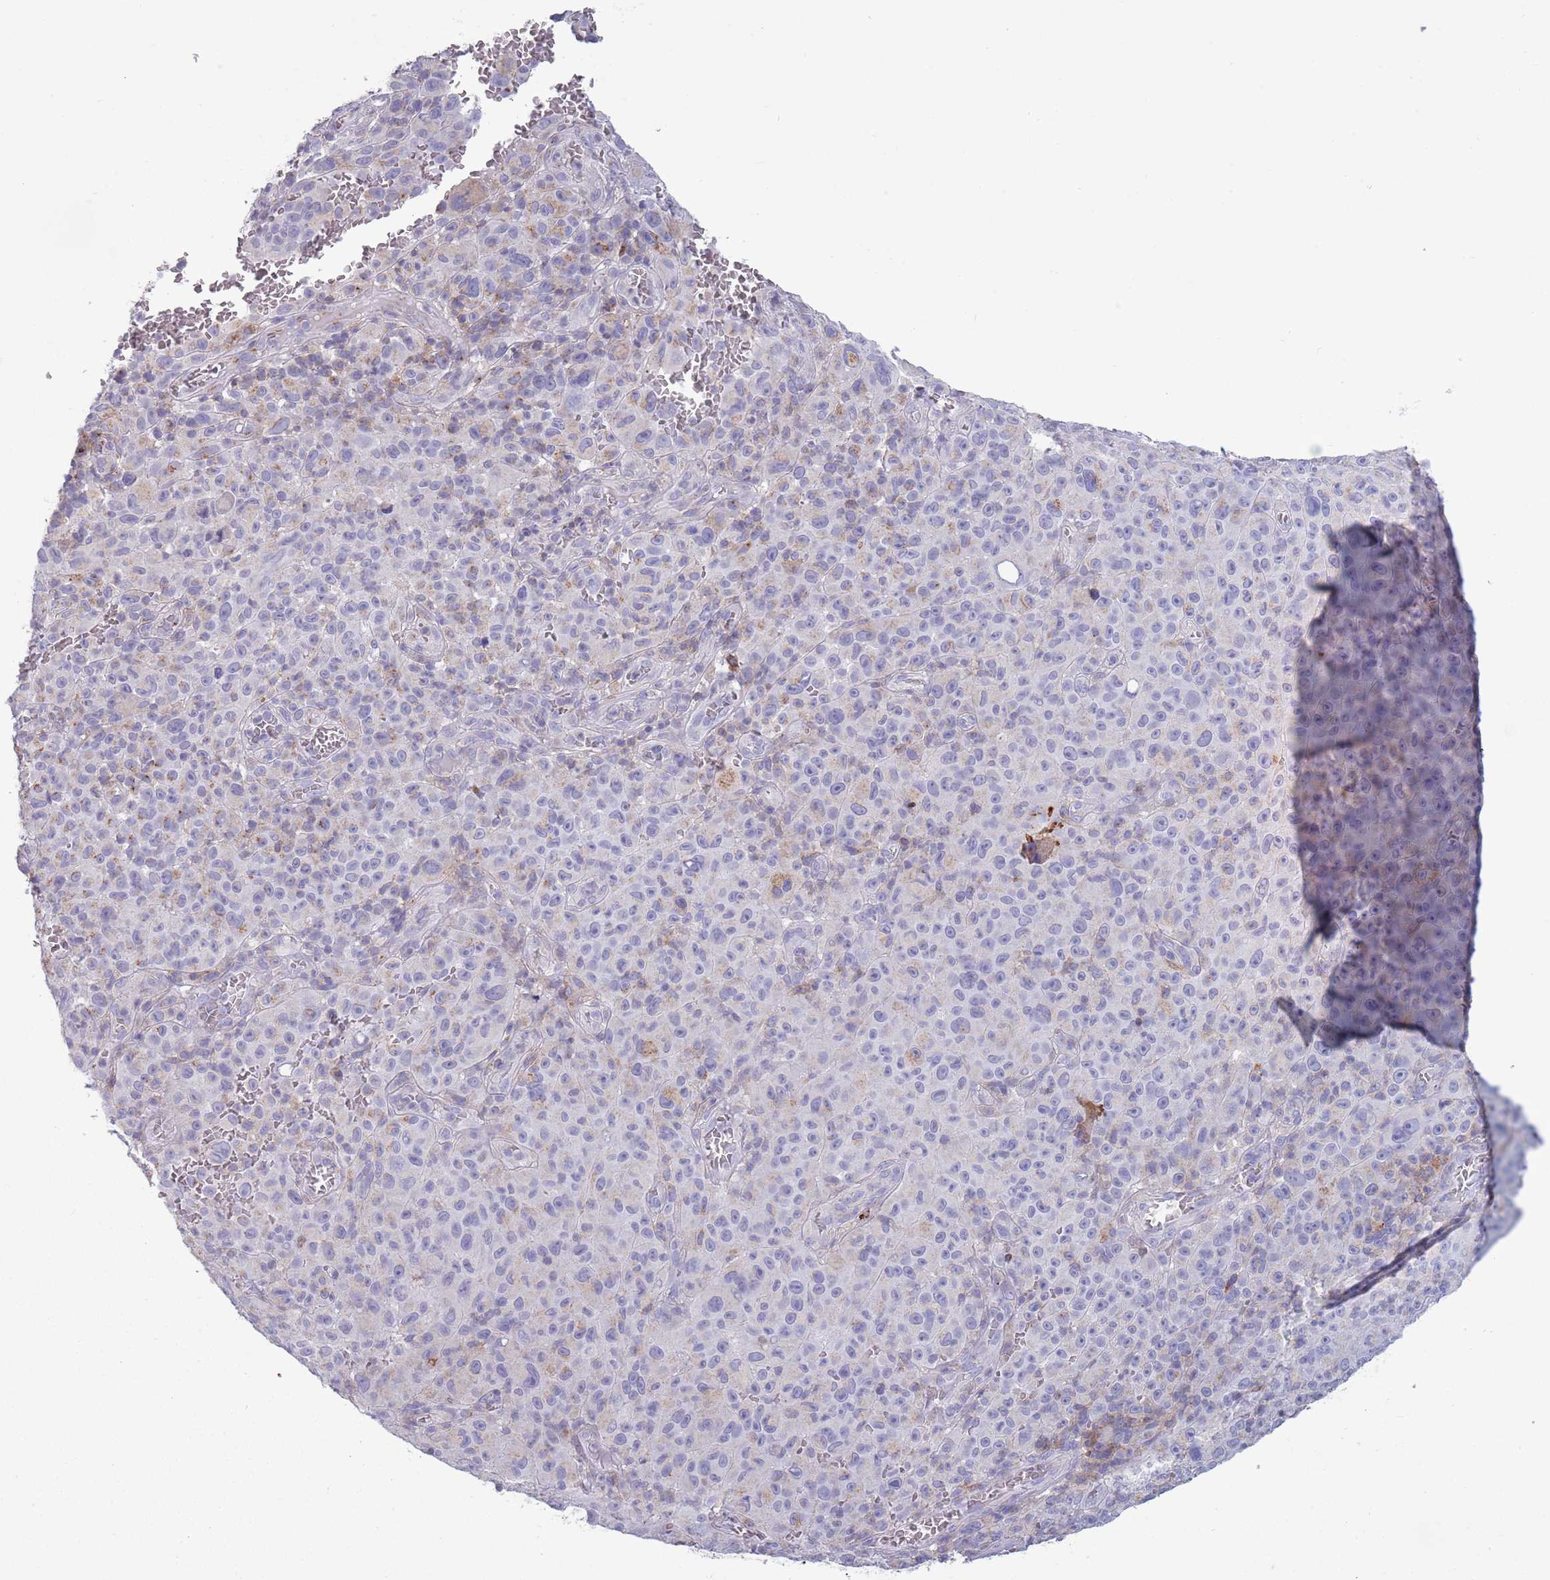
{"staining": {"intensity": "negative", "quantity": "none", "location": "none"}, "tissue": "melanoma", "cell_type": "Tumor cells", "image_type": "cancer", "snomed": [{"axis": "morphology", "description": "Malignant melanoma, NOS"}, {"axis": "topography", "description": "Skin"}], "caption": "Immunohistochemistry (IHC) of melanoma shows no expression in tumor cells.", "gene": "ACSBG1", "patient": {"sex": "female", "age": 82}}